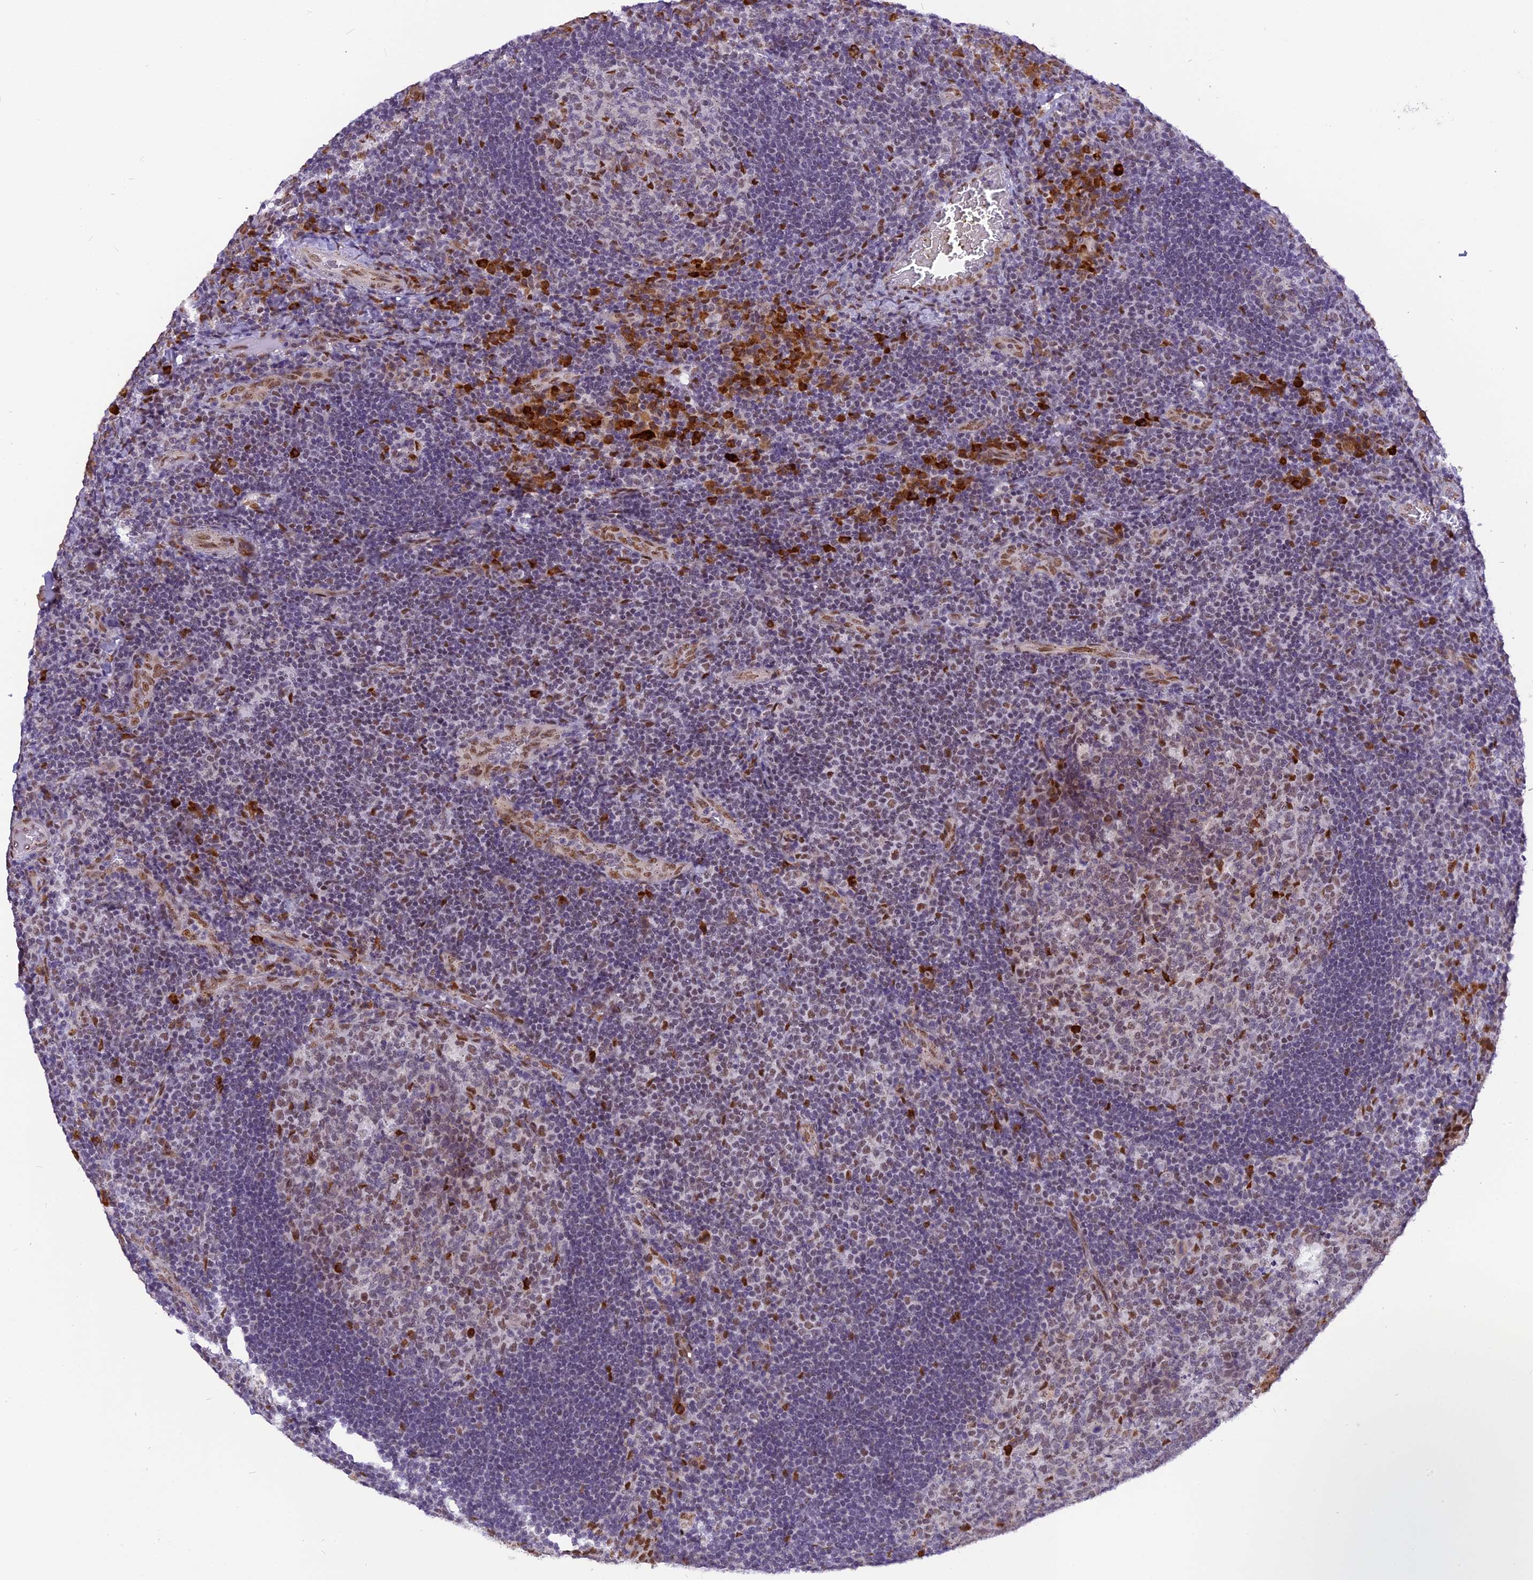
{"staining": {"intensity": "moderate", "quantity": "<25%", "location": "nuclear"}, "tissue": "tonsil", "cell_type": "Germinal center cells", "image_type": "normal", "snomed": [{"axis": "morphology", "description": "Normal tissue, NOS"}, {"axis": "topography", "description": "Tonsil"}], "caption": "Immunohistochemical staining of benign human tonsil exhibits low levels of moderate nuclear expression in about <25% of germinal center cells. The protein is shown in brown color, while the nuclei are stained blue.", "gene": "IRF2BP1", "patient": {"sex": "male", "age": 17}}